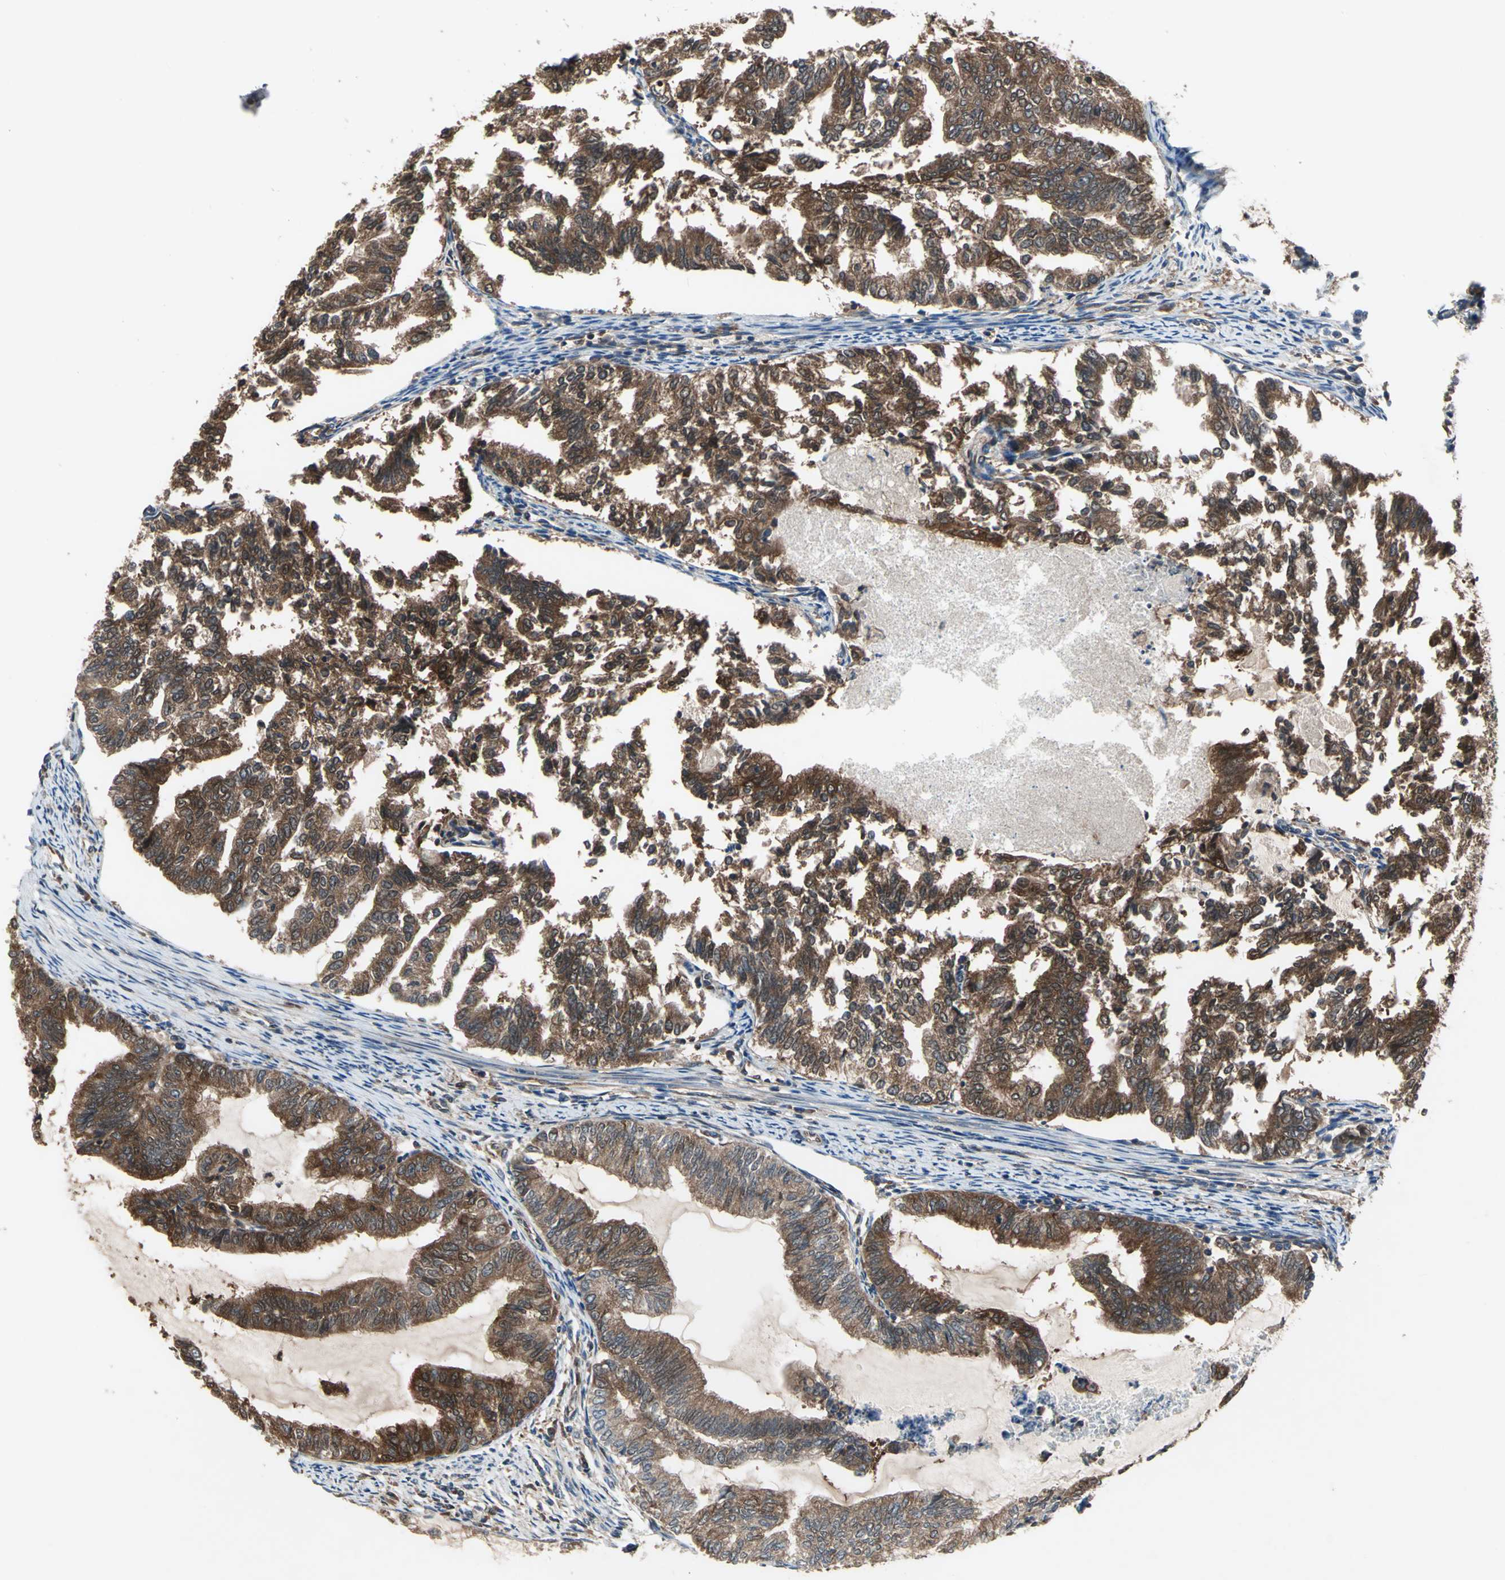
{"staining": {"intensity": "strong", "quantity": ">75%", "location": "cytoplasmic/membranous"}, "tissue": "endometrial cancer", "cell_type": "Tumor cells", "image_type": "cancer", "snomed": [{"axis": "morphology", "description": "Adenocarcinoma, NOS"}, {"axis": "topography", "description": "Endometrium"}], "caption": "Approximately >75% of tumor cells in human endometrial cancer (adenocarcinoma) display strong cytoplasmic/membranous protein staining as visualized by brown immunohistochemical staining.", "gene": "CAPN1", "patient": {"sex": "female", "age": 79}}